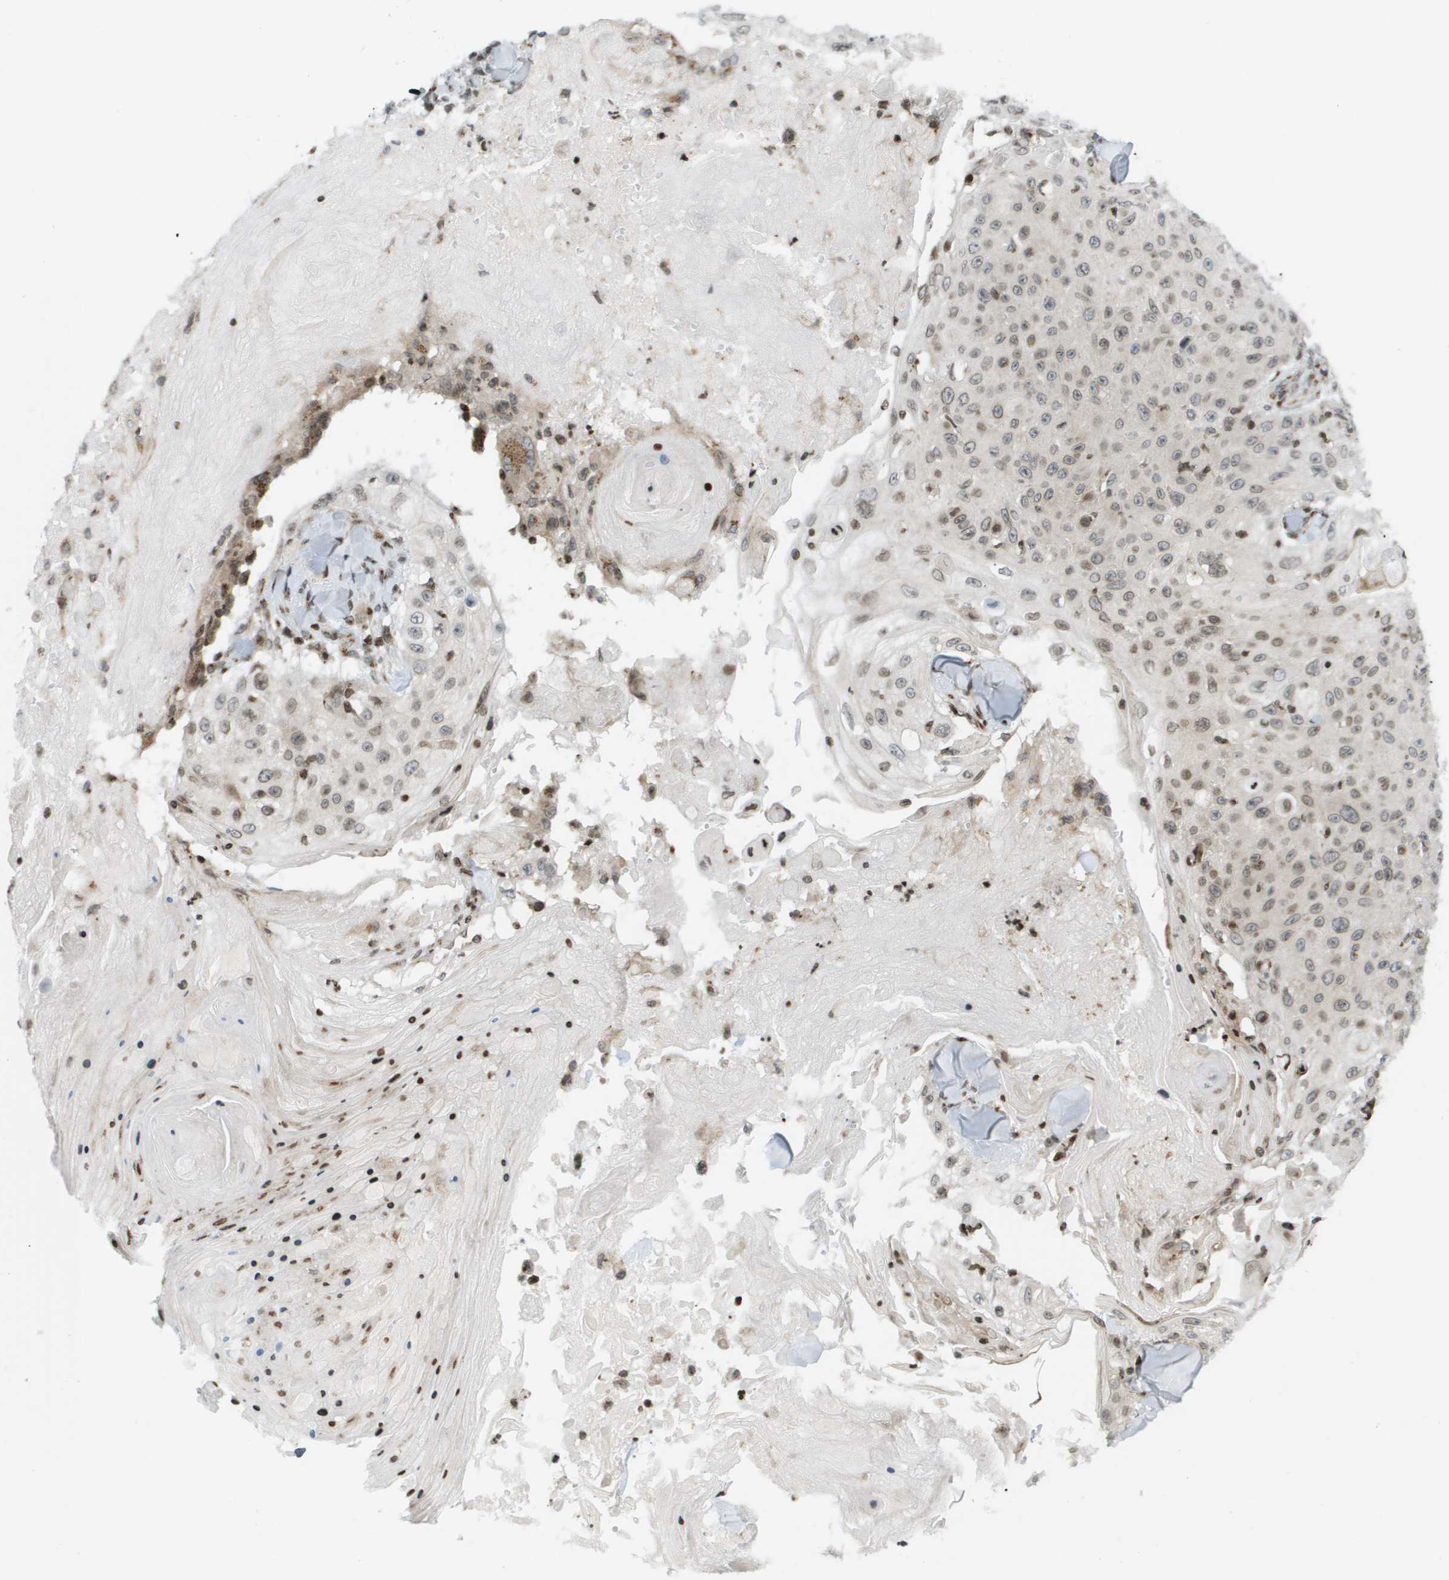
{"staining": {"intensity": "weak", "quantity": ">75%", "location": "cytoplasmic/membranous,nuclear"}, "tissue": "skin cancer", "cell_type": "Tumor cells", "image_type": "cancer", "snomed": [{"axis": "morphology", "description": "Squamous cell carcinoma, NOS"}, {"axis": "topography", "description": "Skin"}], "caption": "This photomicrograph exhibits IHC staining of human squamous cell carcinoma (skin), with low weak cytoplasmic/membranous and nuclear expression in approximately >75% of tumor cells.", "gene": "EVC", "patient": {"sex": "male", "age": 86}}